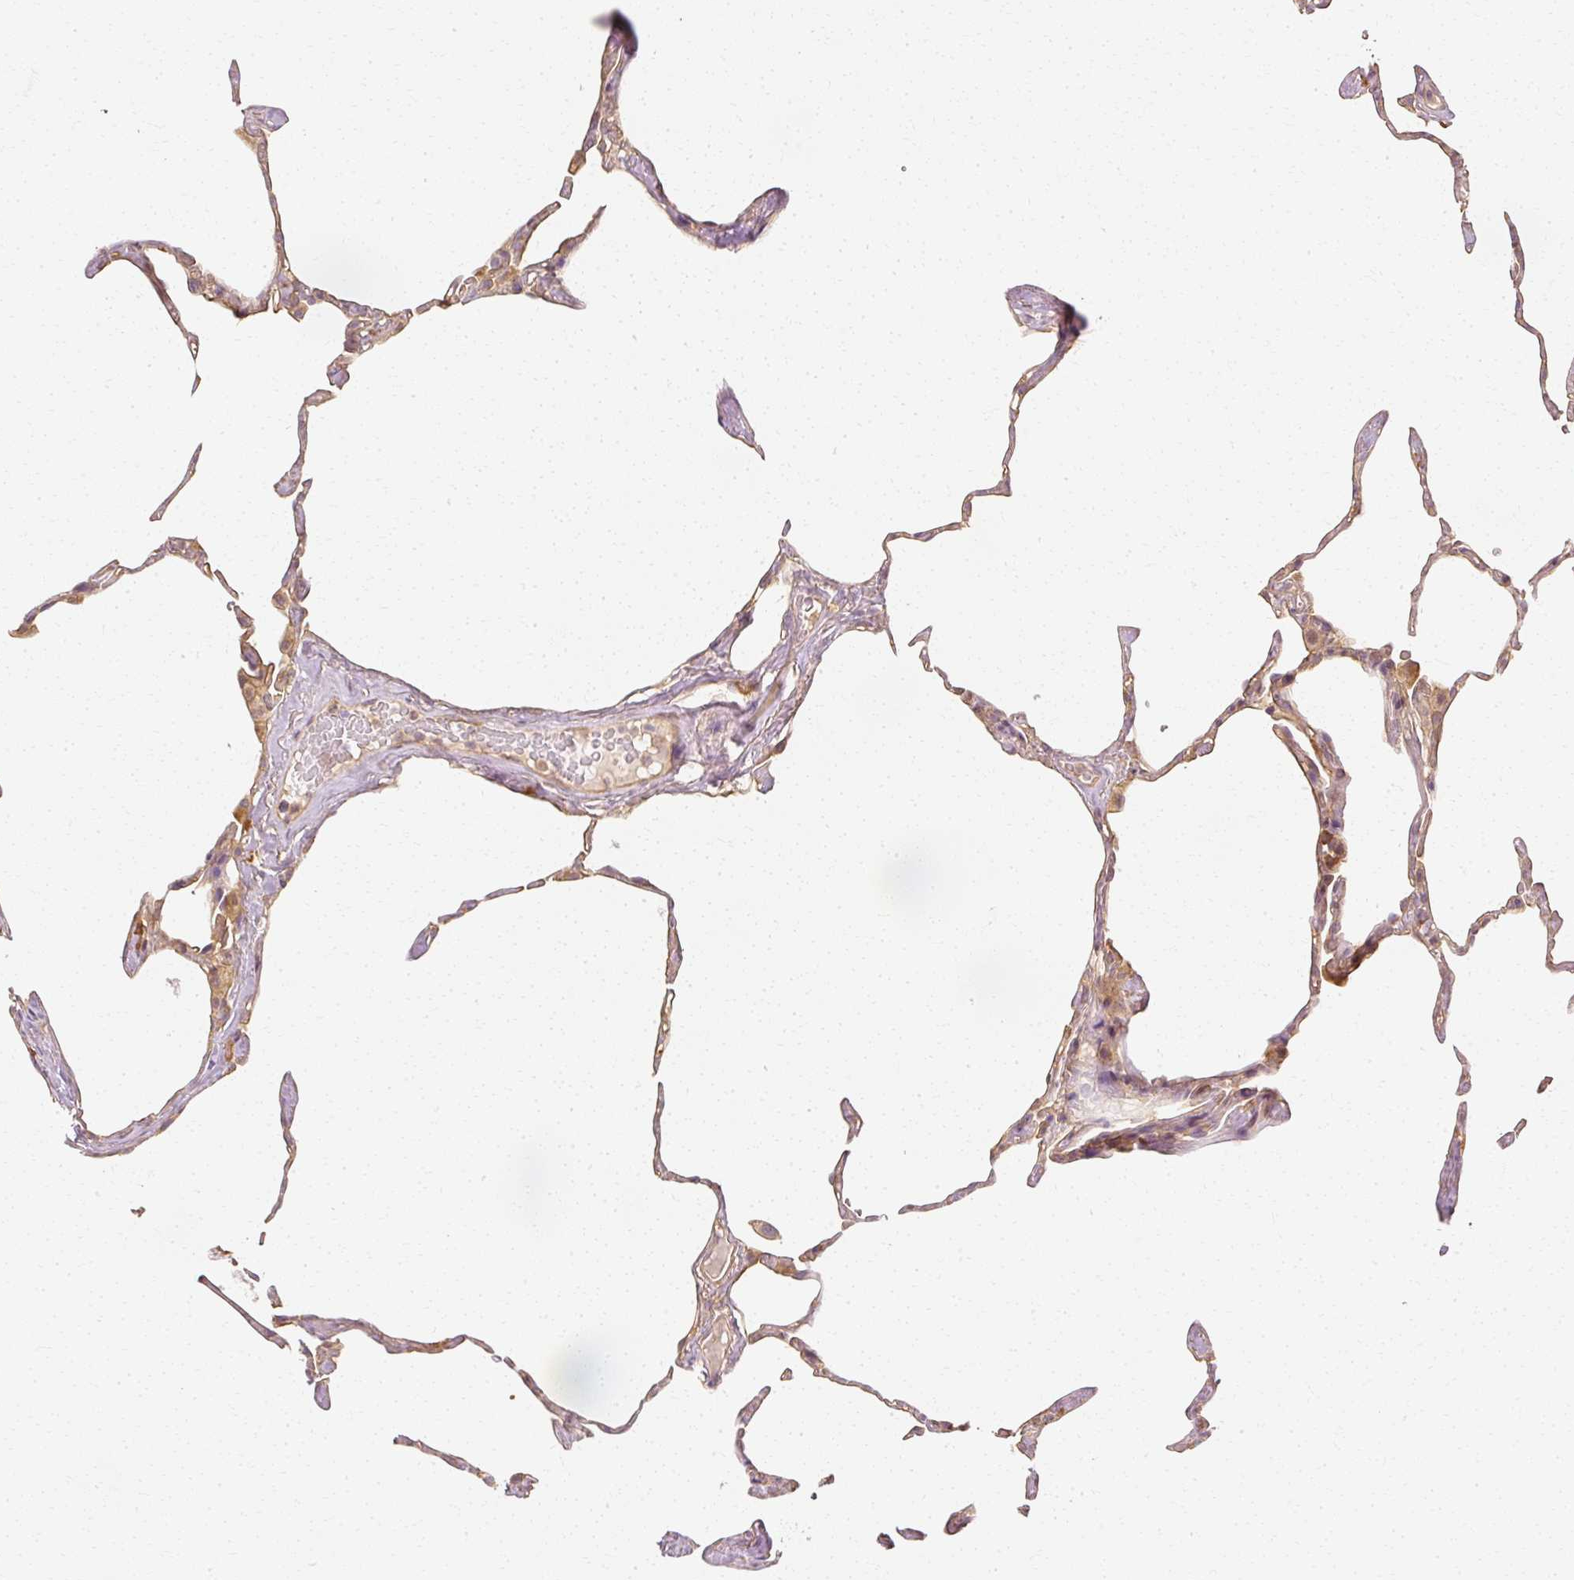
{"staining": {"intensity": "moderate", "quantity": "25%-75%", "location": "cytoplasmic/membranous"}, "tissue": "lung", "cell_type": "Alveolar cells", "image_type": "normal", "snomed": [{"axis": "morphology", "description": "Normal tissue, NOS"}, {"axis": "topography", "description": "Lung"}], "caption": "A medium amount of moderate cytoplasmic/membranous staining is present in approximately 25%-75% of alveolar cells in unremarkable lung.", "gene": "GNAQ", "patient": {"sex": "male", "age": 65}}